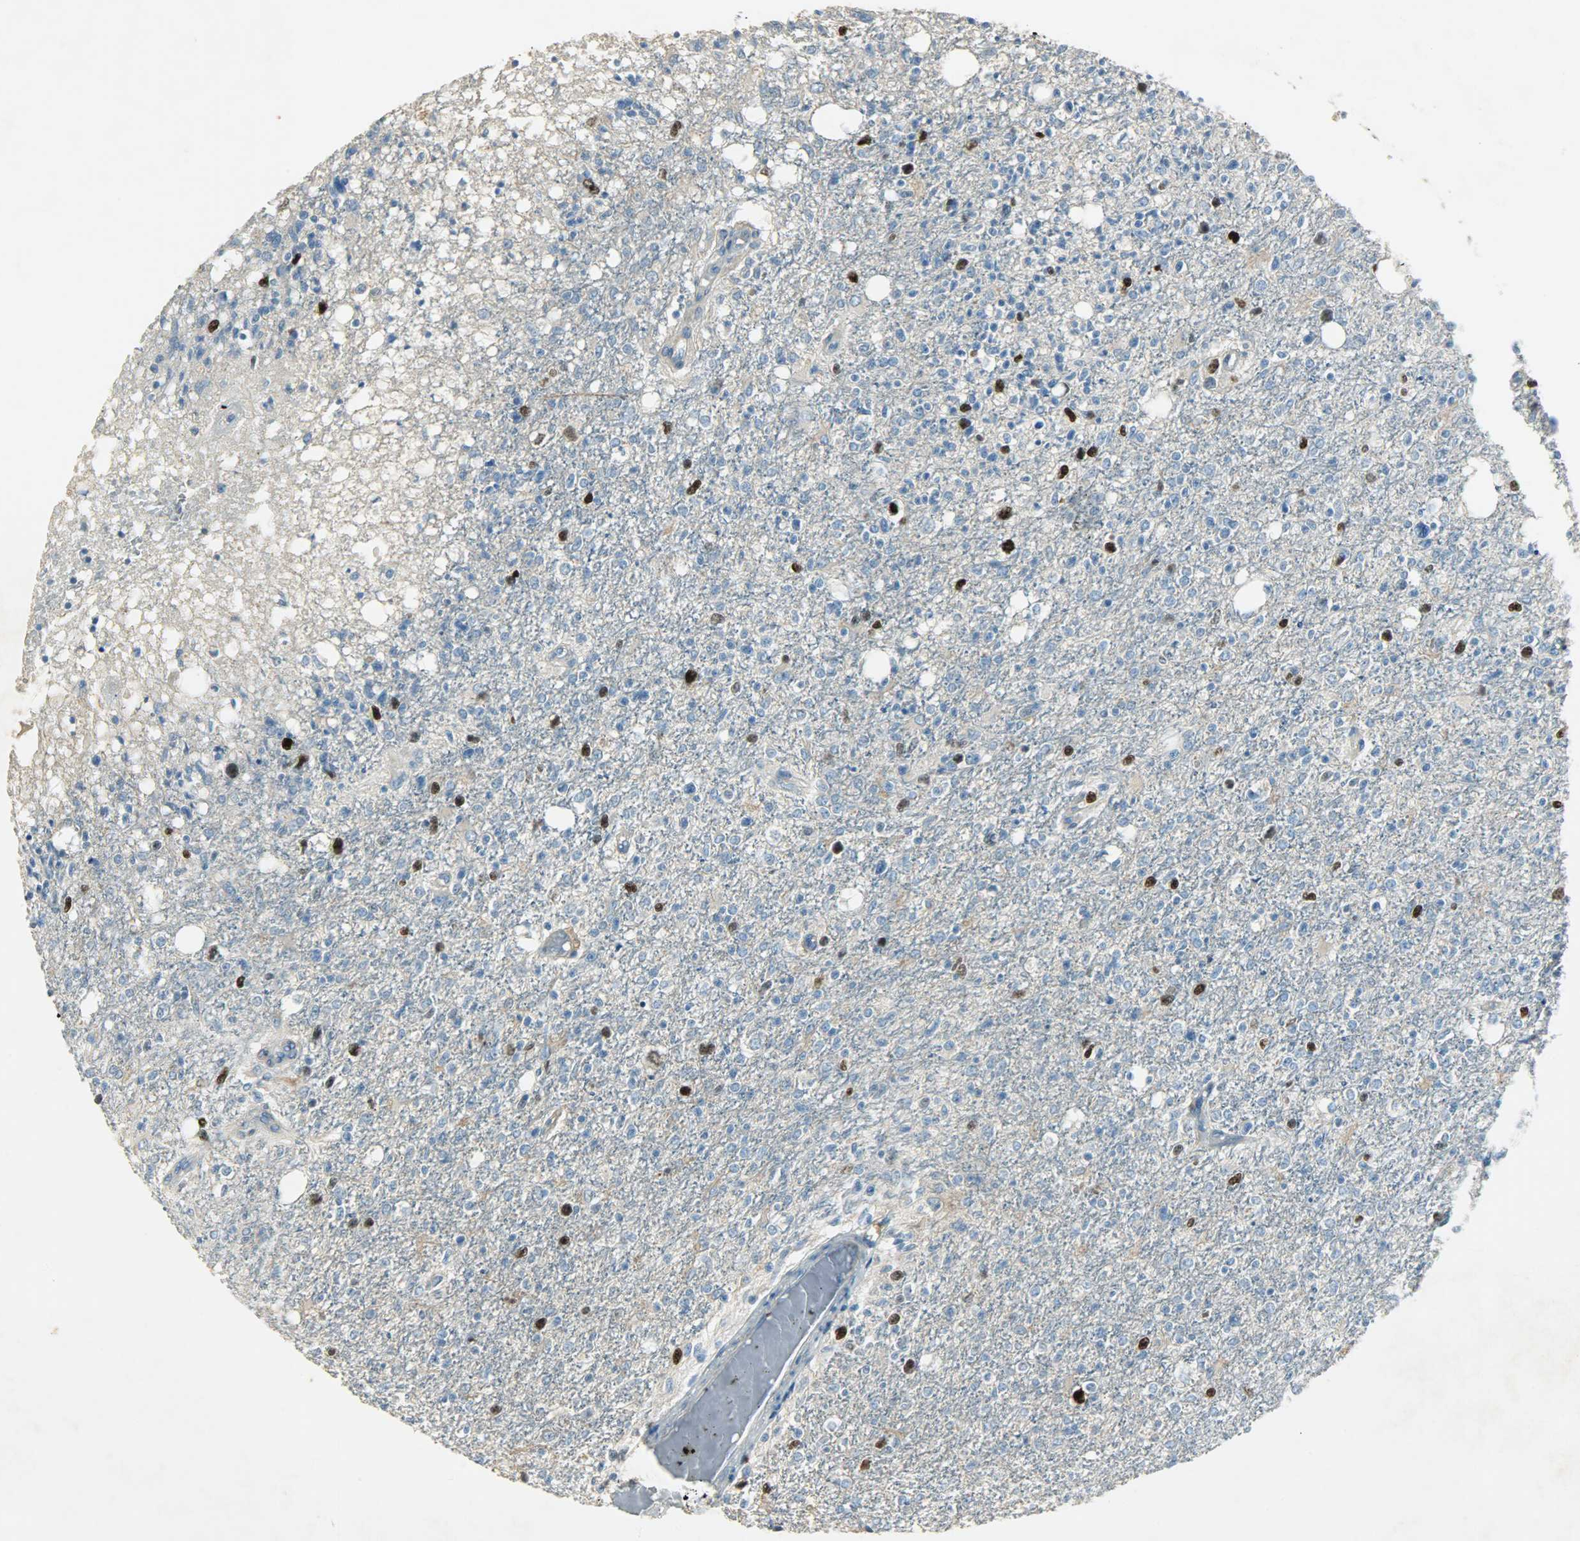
{"staining": {"intensity": "strong", "quantity": "<25%", "location": "cytoplasmic/membranous,nuclear"}, "tissue": "glioma", "cell_type": "Tumor cells", "image_type": "cancer", "snomed": [{"axis": "morphology", "description": "Glioma, malignant, High grade"}, {"axis": "topography", "description": "Cerebral cortex"}], "caption": "Human glioma stained with a brown dye reveals strong cytoplasmic/membranous and nuclear positive expression in approximately <25% of tumor cells.", "gene": "TPX2", "patient": {"sex": "male", "age": 76}}